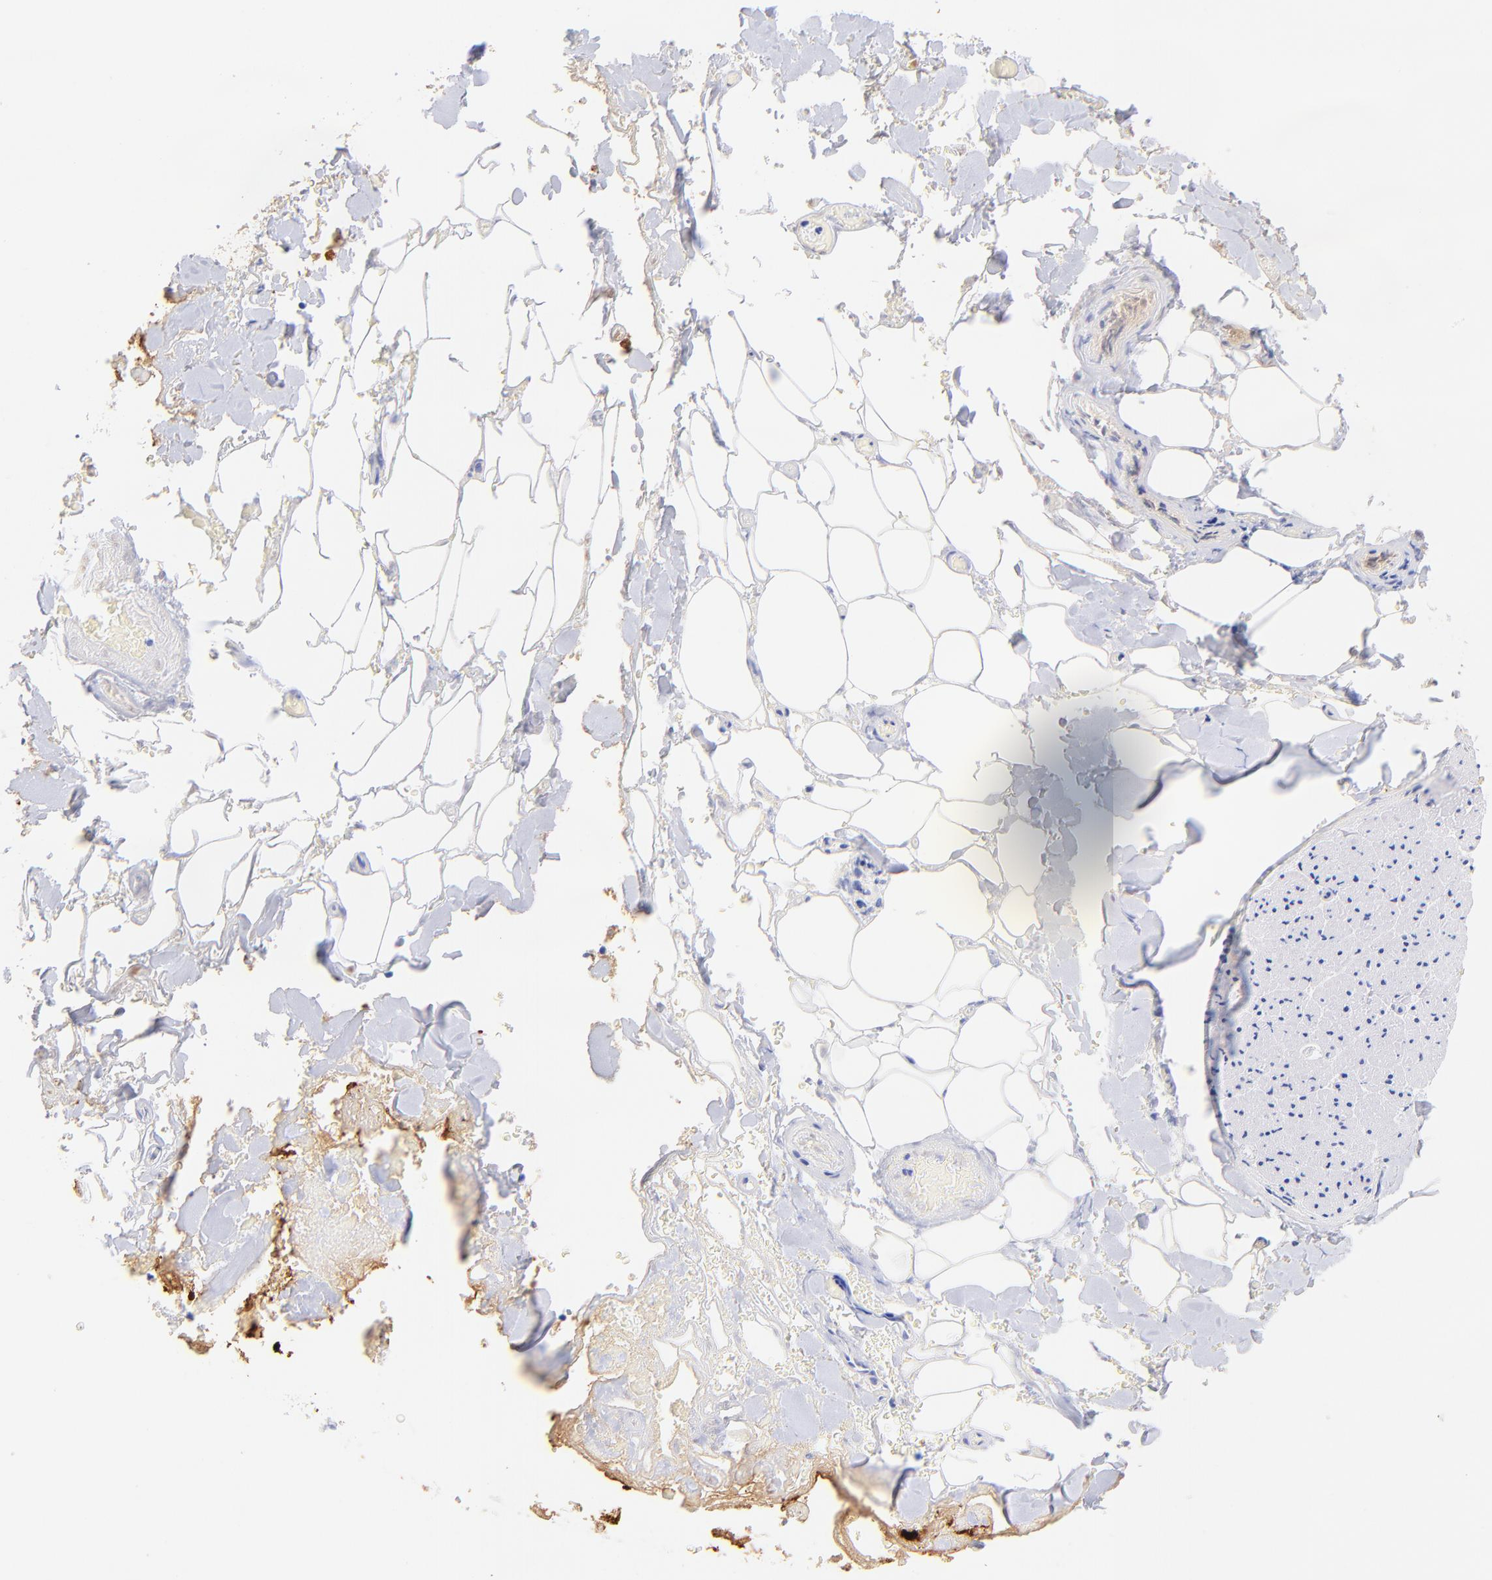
{"staining": {"intensity": "negative", "quantity": "none", "location": "none"}, "tissue": "adipose tissue", "cell_type": "Adipocytes", "image_type": "normal", "snomed": [{"axis": "morphology", "description": "Normal tissue, NOS"}, {"axis": "morphology", "description": "Cholangiocarcinoma"}, {"axis": "topography", "description": "Liver"}, {"axis": "topography", "description": "Peripheral nerve tissue"}], "caption": "This is an immunohistochemistry histopathology image of benign human adipose tissue. There is no expression in adipocytes.", "gene": "KRT19", "patient": {"sex": "male", "age": 50}}